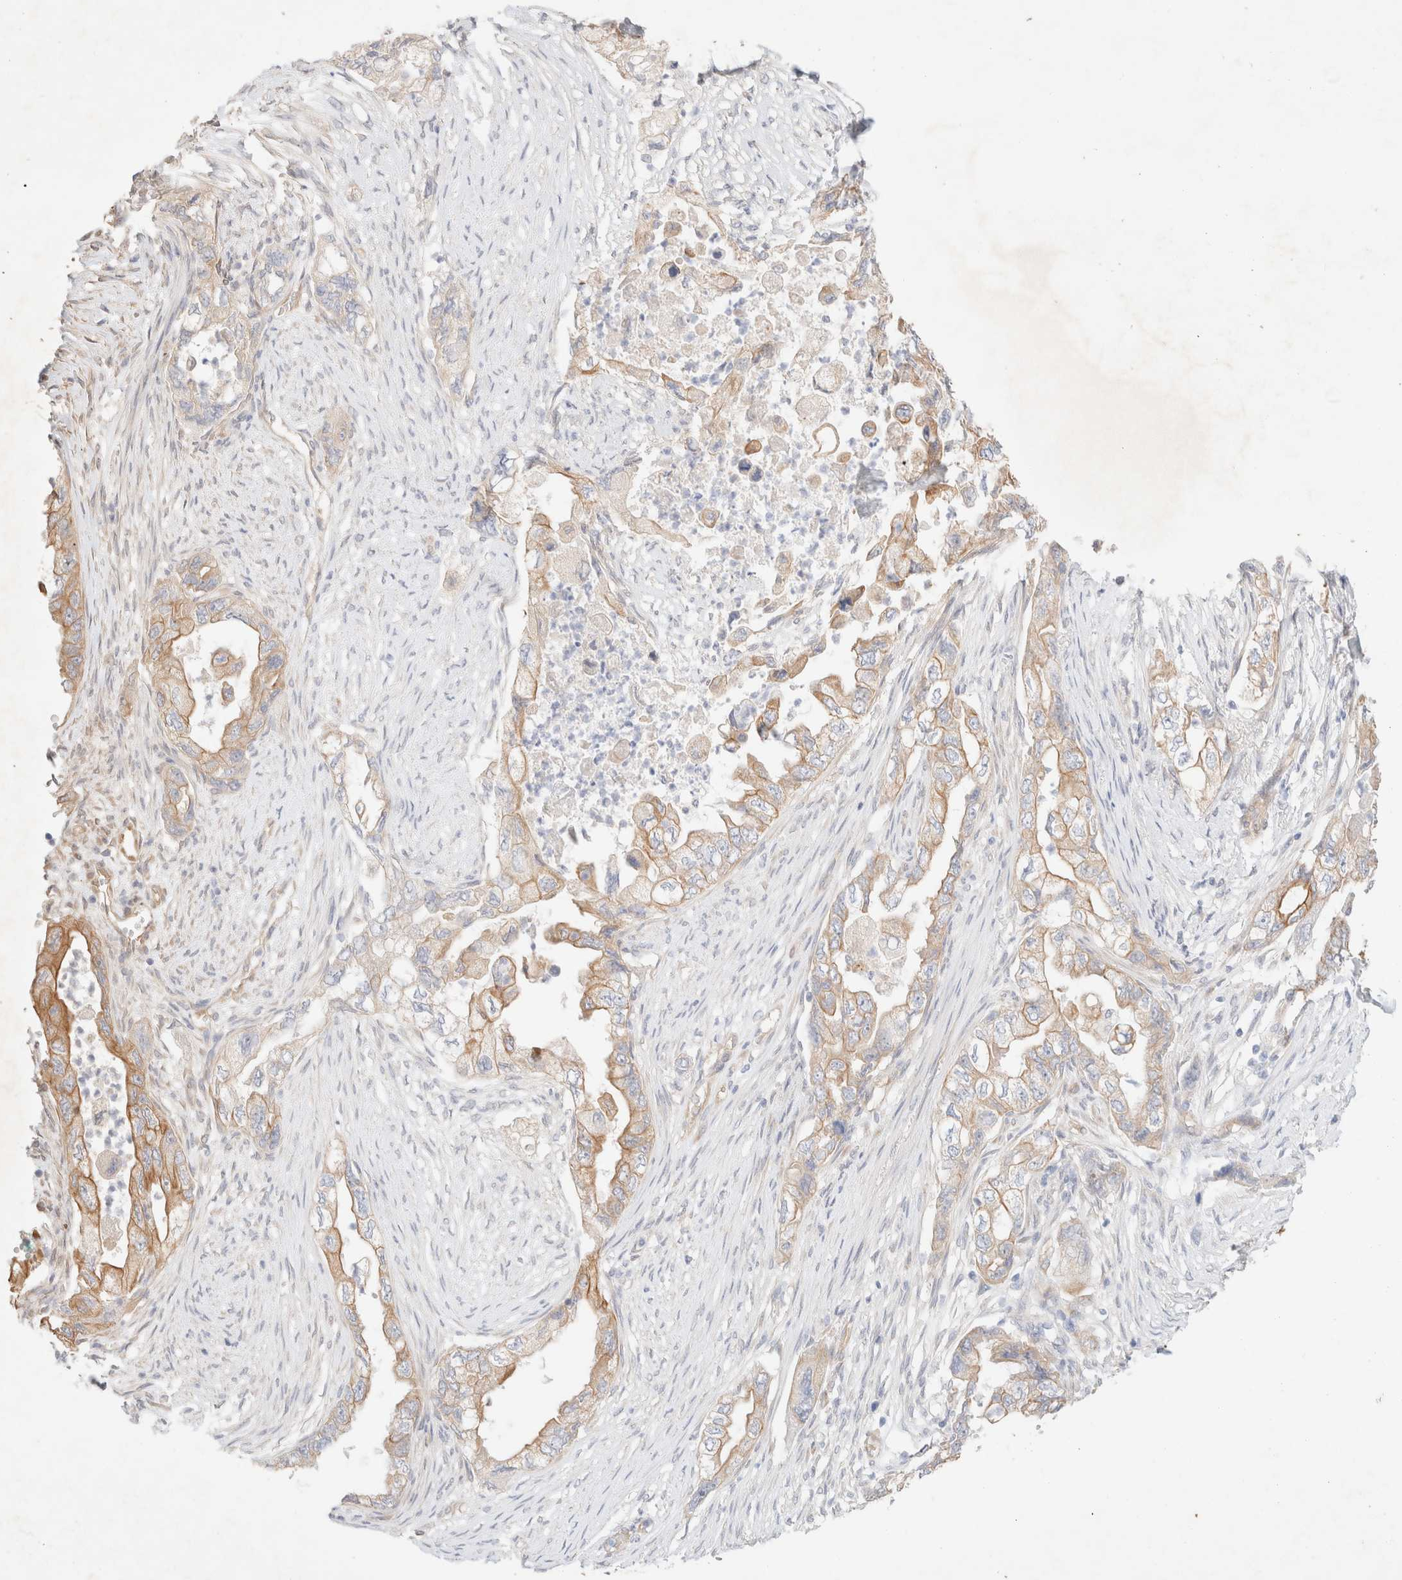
{"staining": {"intensity": "moderate", "quantity": ">75%", "location": "cytoplasmic/membranous"}, "tissue": "pancreatic cancer", "cell_type": "Tumor cells", "image_type": "cancer", "snomed": [{"axis": "morphology", "description": "Adenocarcinoma, NOS"}, {"axis": "topography", "description": "Pancreas"}], "caption": "Immunohistochemistry (IHC) image of neoplastic tissue: human pancreatic adenocarcinoma stained using immunohistochemistry reveals medium levels of moderate protein expression localized specifically in the cytoplasmic/membranous of tumor cells, appearing as a cytoplasmic/membranous brown color.", "gene": "CSNK1E", "patient": {"sex": "female", "age": 73}}